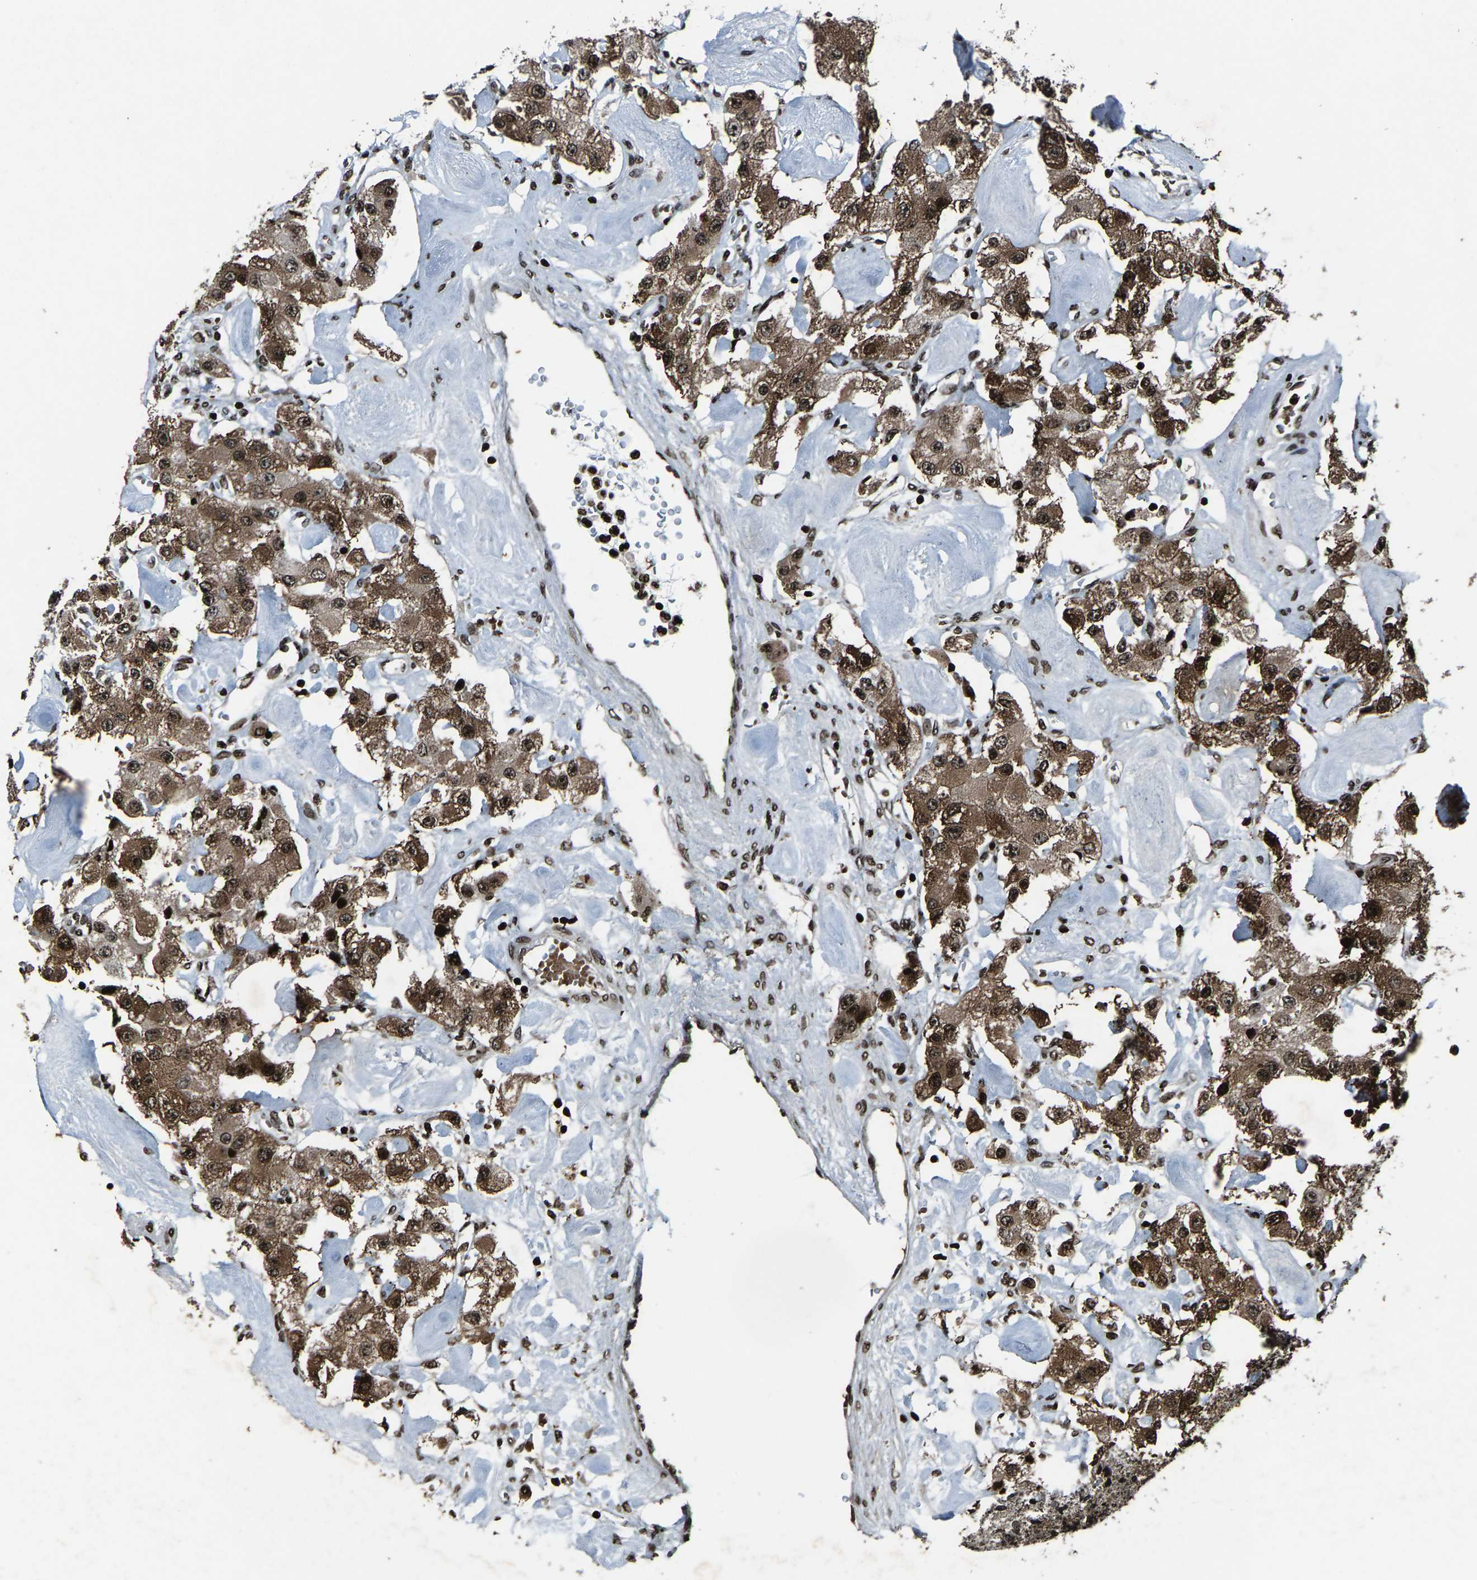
{"staining": {"intensity": "strong", "quantity": ">75%", "location": "cytoplasmic/membranous,nuclear"}, "tissue": "carcinoid", "cell_type": "Tumor cells", "image_type": "cancer", "snomed": [{"axis": "morphology", "description": "Carcinoid, malignant, NOS"}, {"axis": "topography", "description": "Pancreas"}], "caption": "Tumor cells display high levels of strong cytoplasmic/membranous and nuclear staining in about >75% of cells in carcinoid.", "gene": "H4C1", "patient": {"sex": "male", "age": 41}}